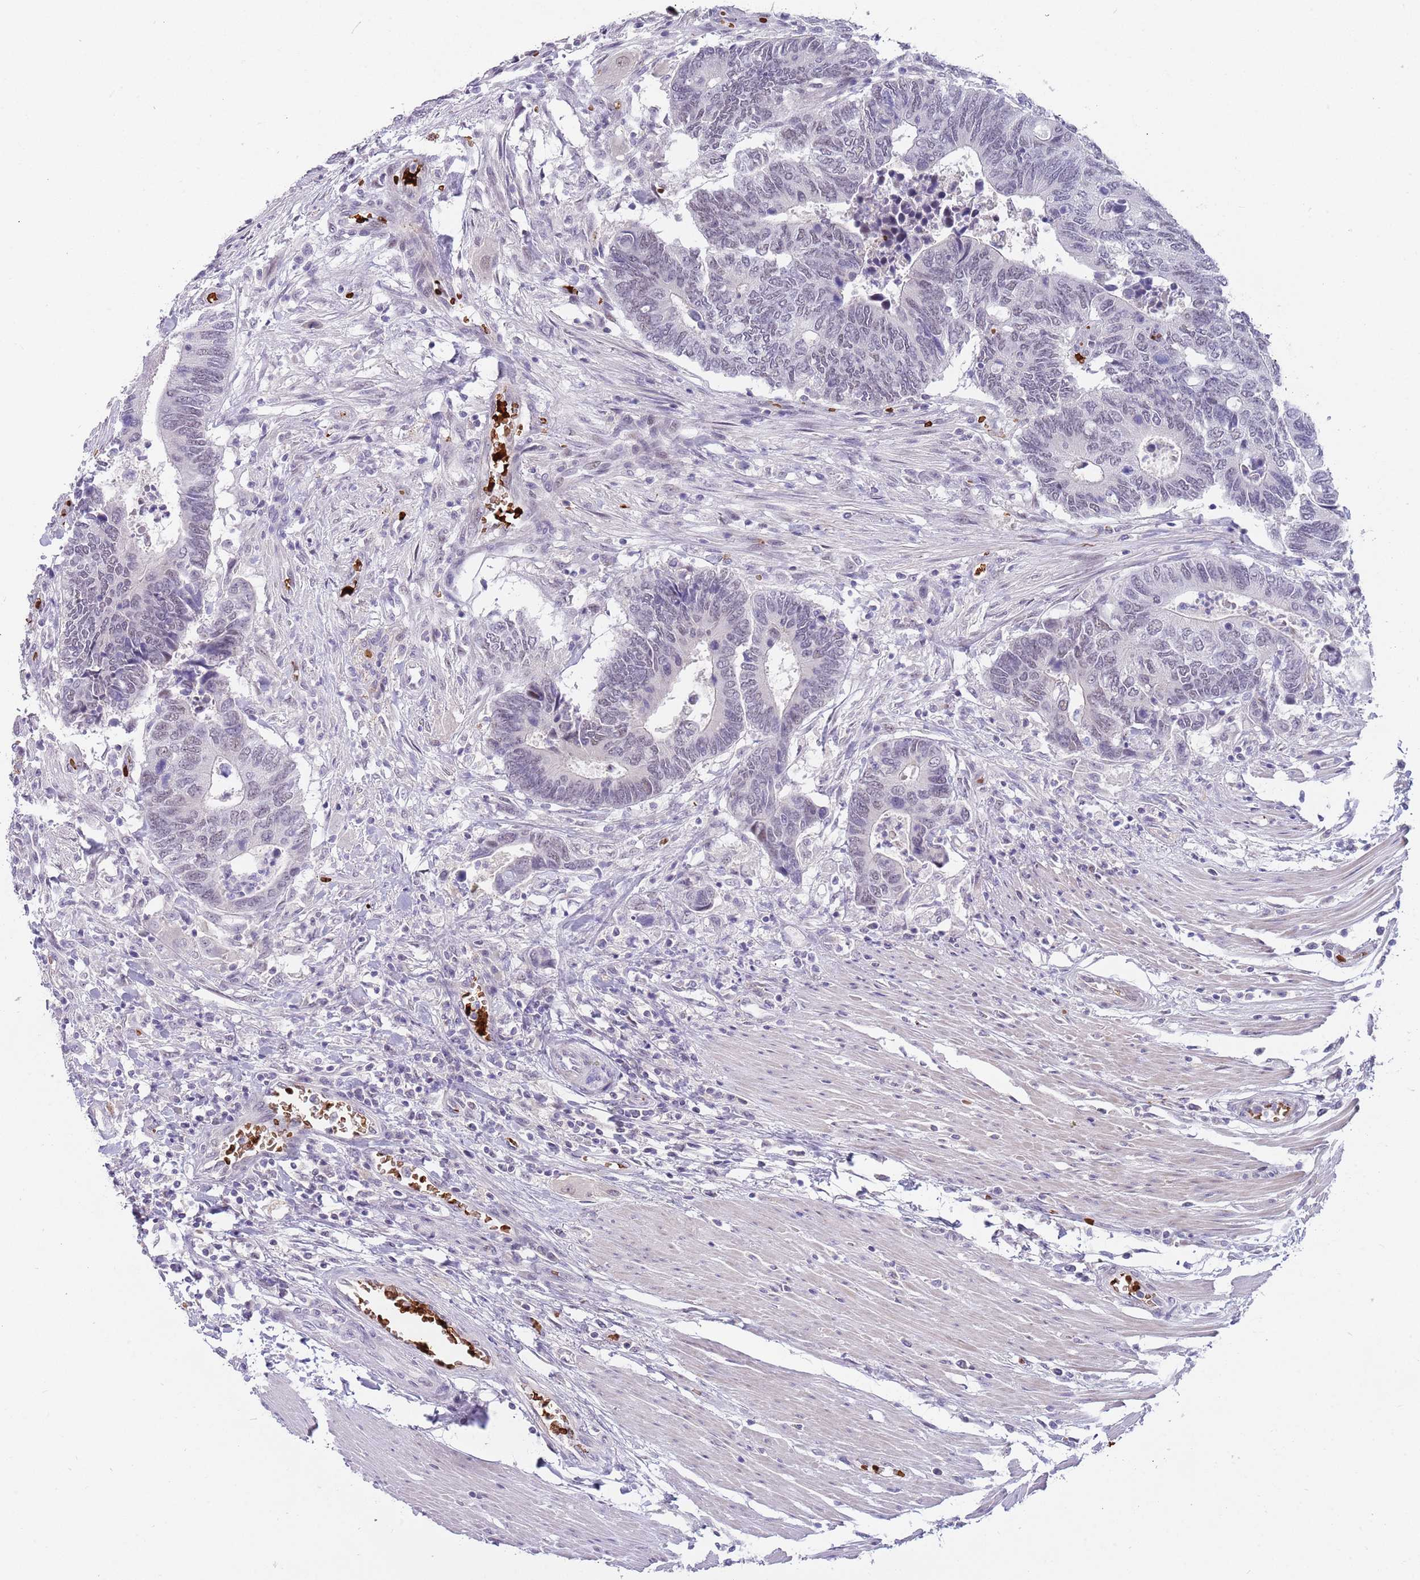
{"staining": {"intensity": "weak", "quantity": "25%-75%", "location": "nuclear"}, "tissue": "colorectal cancer", "cell_type": "Tumor cells", "image_type": "cancer", "snomed": [{"axis": "morphology", "description": "Adenocarcinoma, NOS"}, {"axis": "topography", "description": "Colon"}], "caption": "Protein positivity by immunohistochemistry (IHC) demonstrates weak nuclear expression in approximately 25%-75% of tumor cells in adenocarcinoma (colorectal).", "gene": "LYPD6B", "patient": {"sex": "male", "age": 87}}